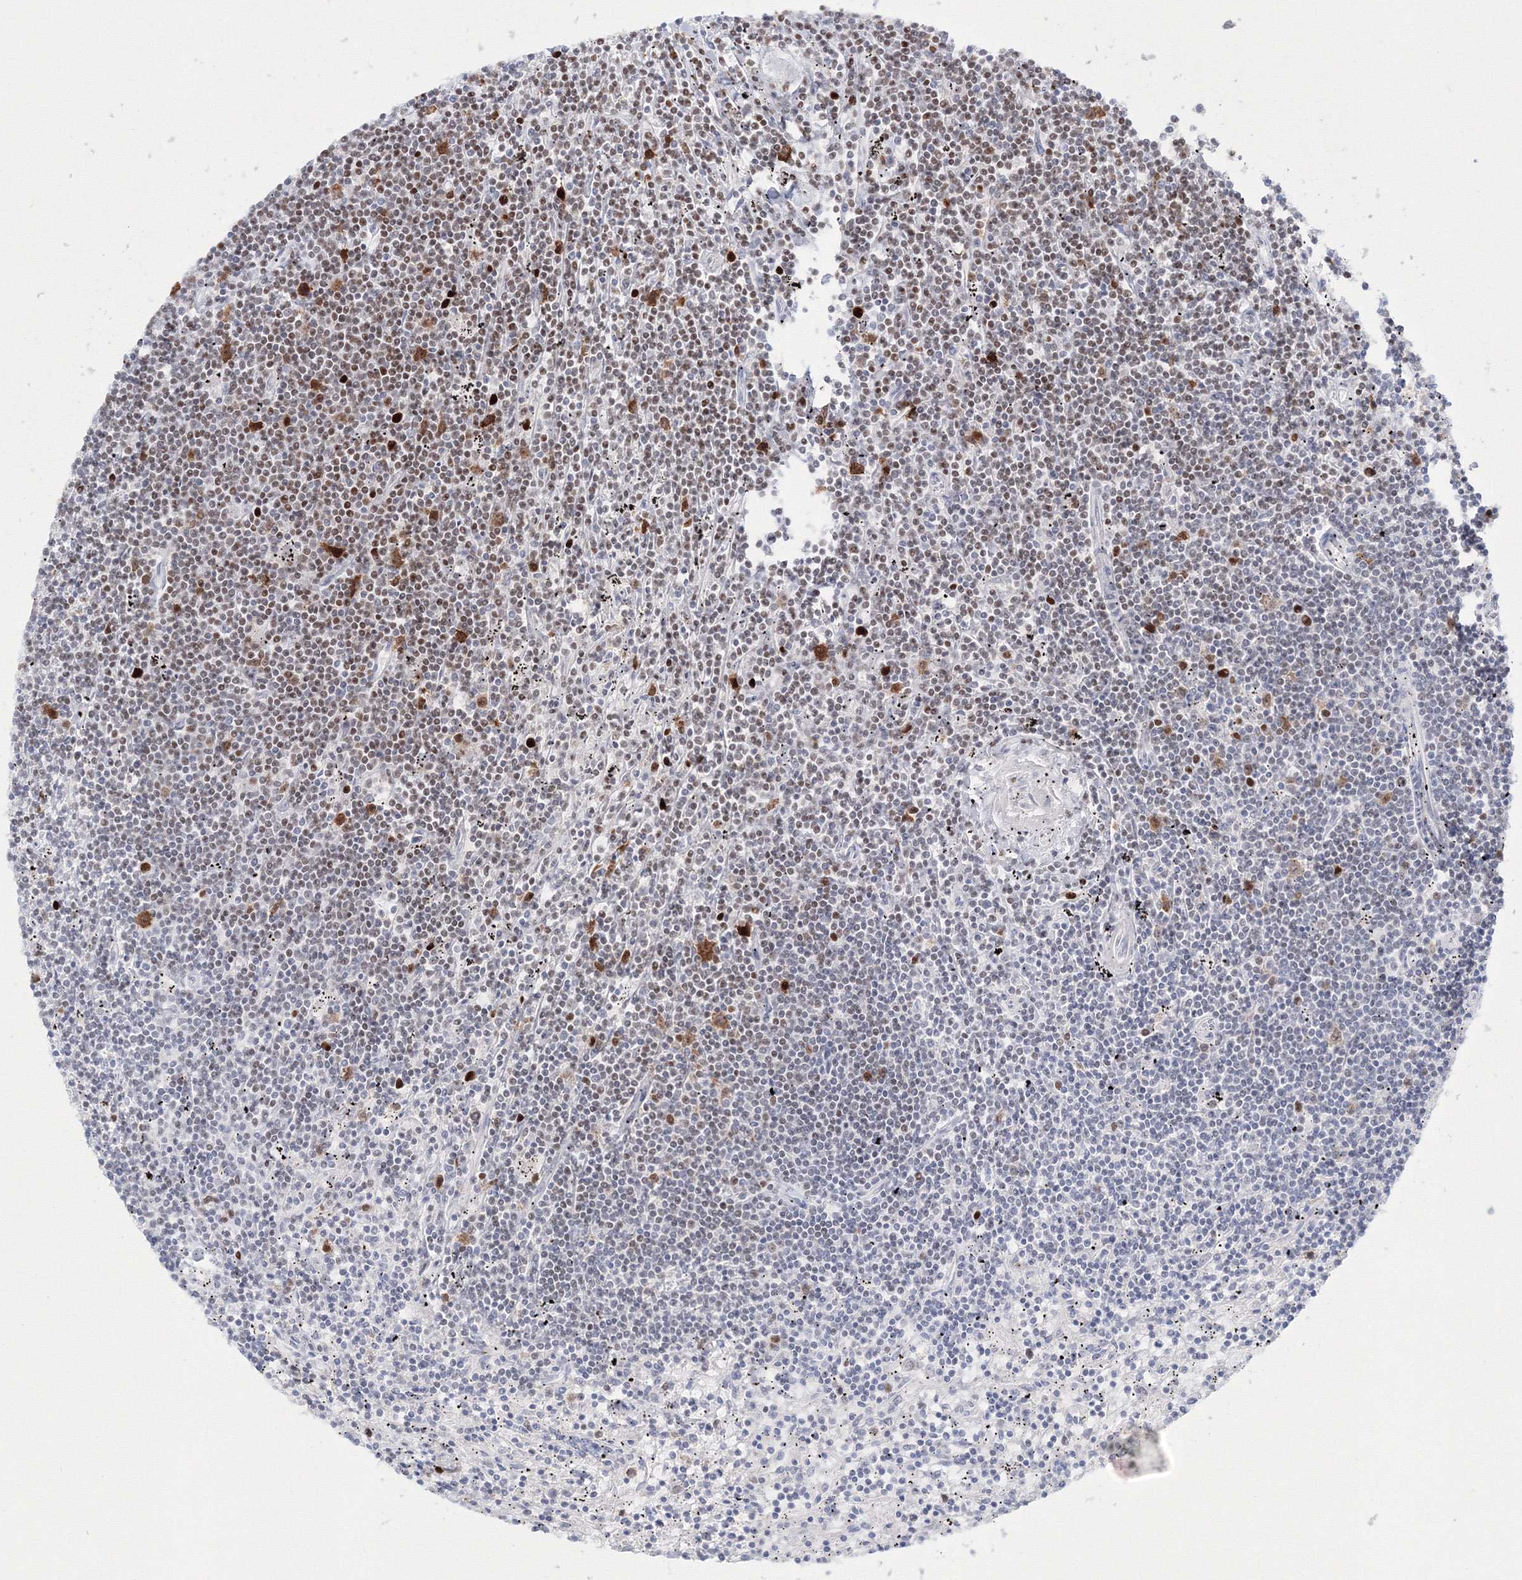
{"staining": {"intensity": "moderate", "quantity": "<25%", "location": "nuclear"}, "tissue": "lymphoma", "cell_type": "Tumor cells", "image_type": "cancer", "snomed": [{"axis": "morphology", "description": "Malignant lymphoma, non-Hodgkin's type, Low grade"}, {"axis": "topography", "description": "Spleen"}], "caption": "Immunohistochemistry (IHC) image of low-grade malignant lymphoma, non-Hodgkin's type stained for a protein (brown), which demonstrates low levels of moderate nuclear staining in approximately <25% of tumor cells.", "gene": "LIG1", "patient": {"sex": "male", "age": 76}}